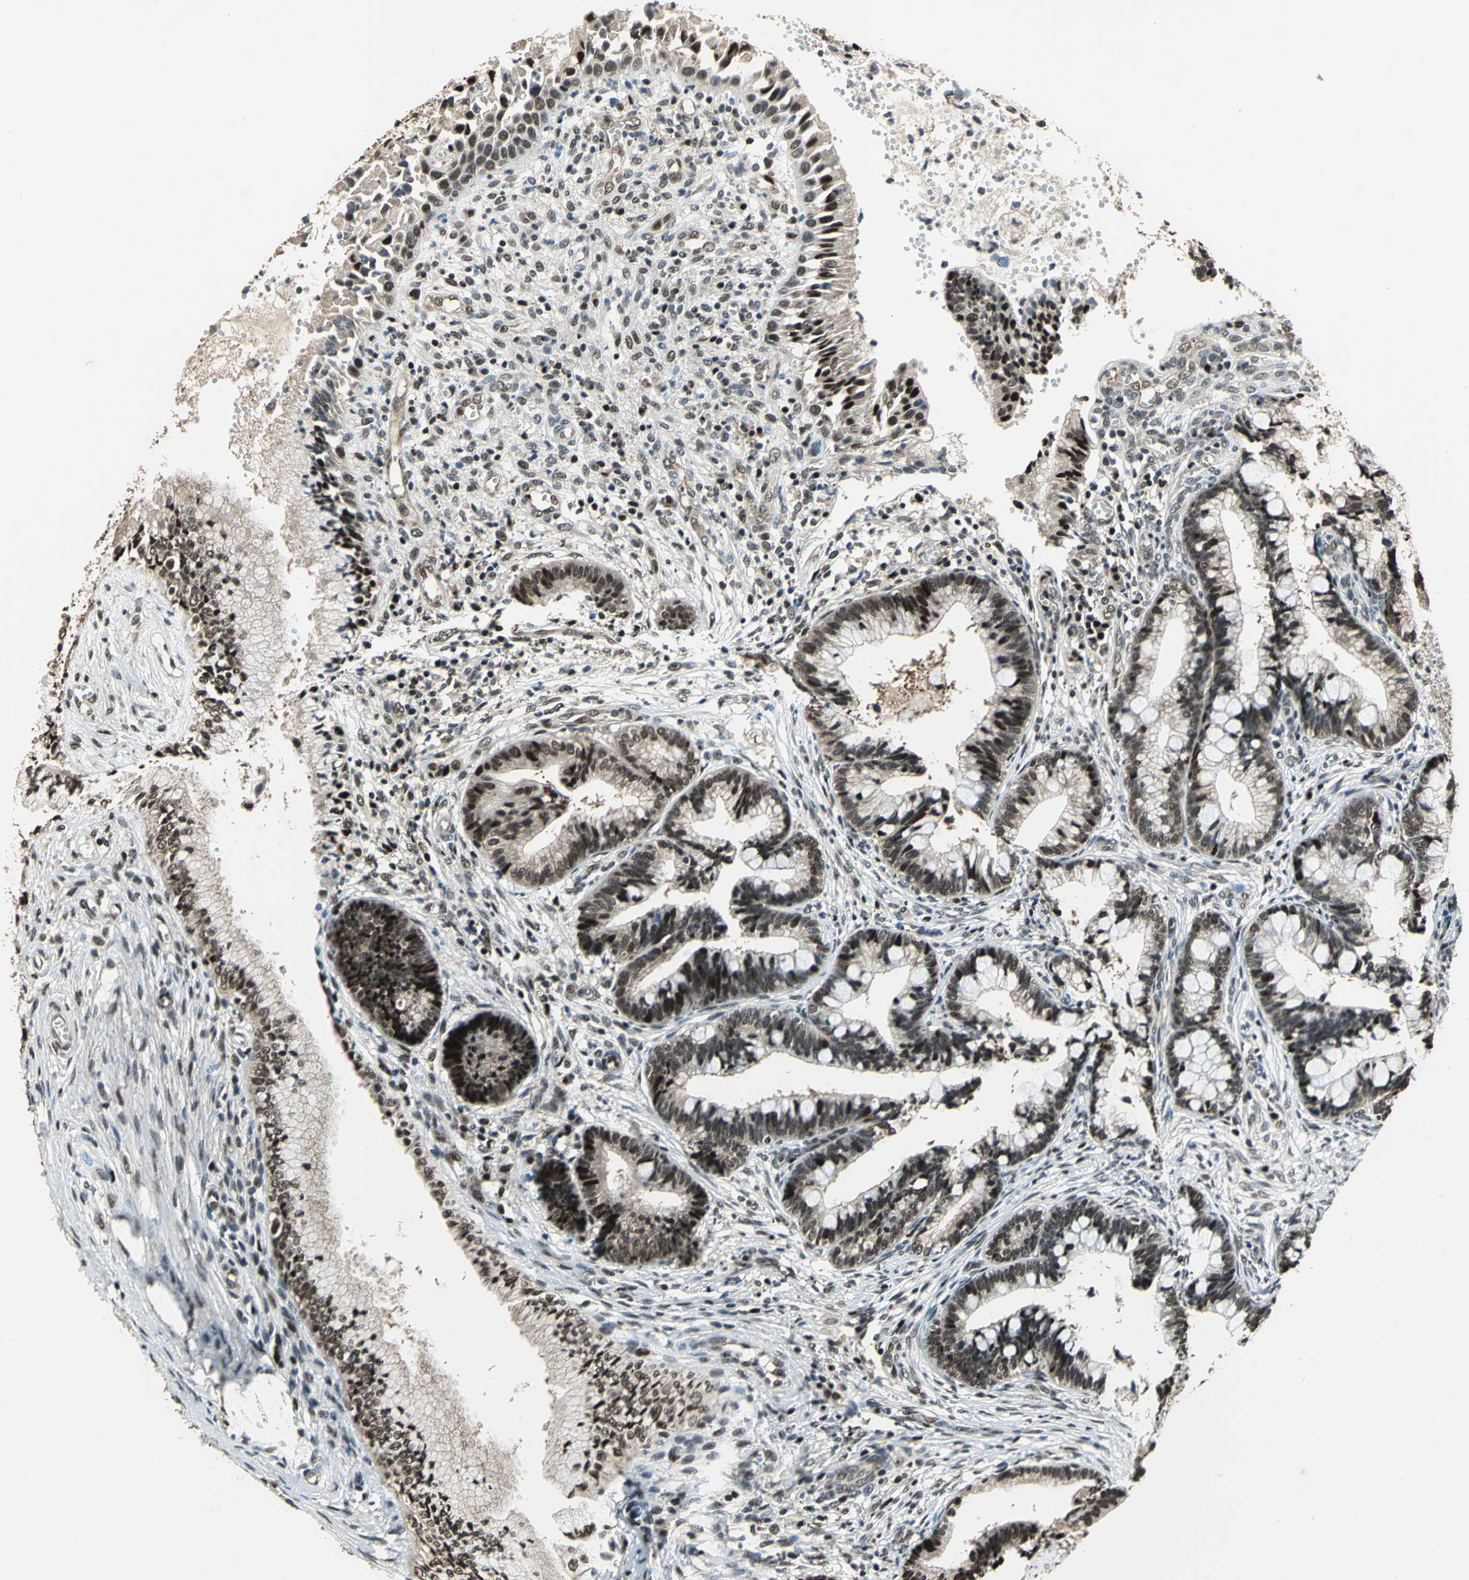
{"staining": {"intensity": "moderate", "quantity": ">75%", "location": "nuclear"}, "tissue": "cervical cancer", "cell_type": "Tumor cells", "image_type": "cancer", "snomed": [{"axis": "morphology", "description": "Adenocarcinoma, NOS"}, {"axis": "topography", "description": "Cervix"}], "caption": "Immunohistochemical staining of adenocarcinoma (cervical) demonstrates medium levels of moderate nuclear protein staining in approximately >75% of tumor cells.", "gene": "MIS18BP1", "patient": {"sex": "female", "age": 36}}